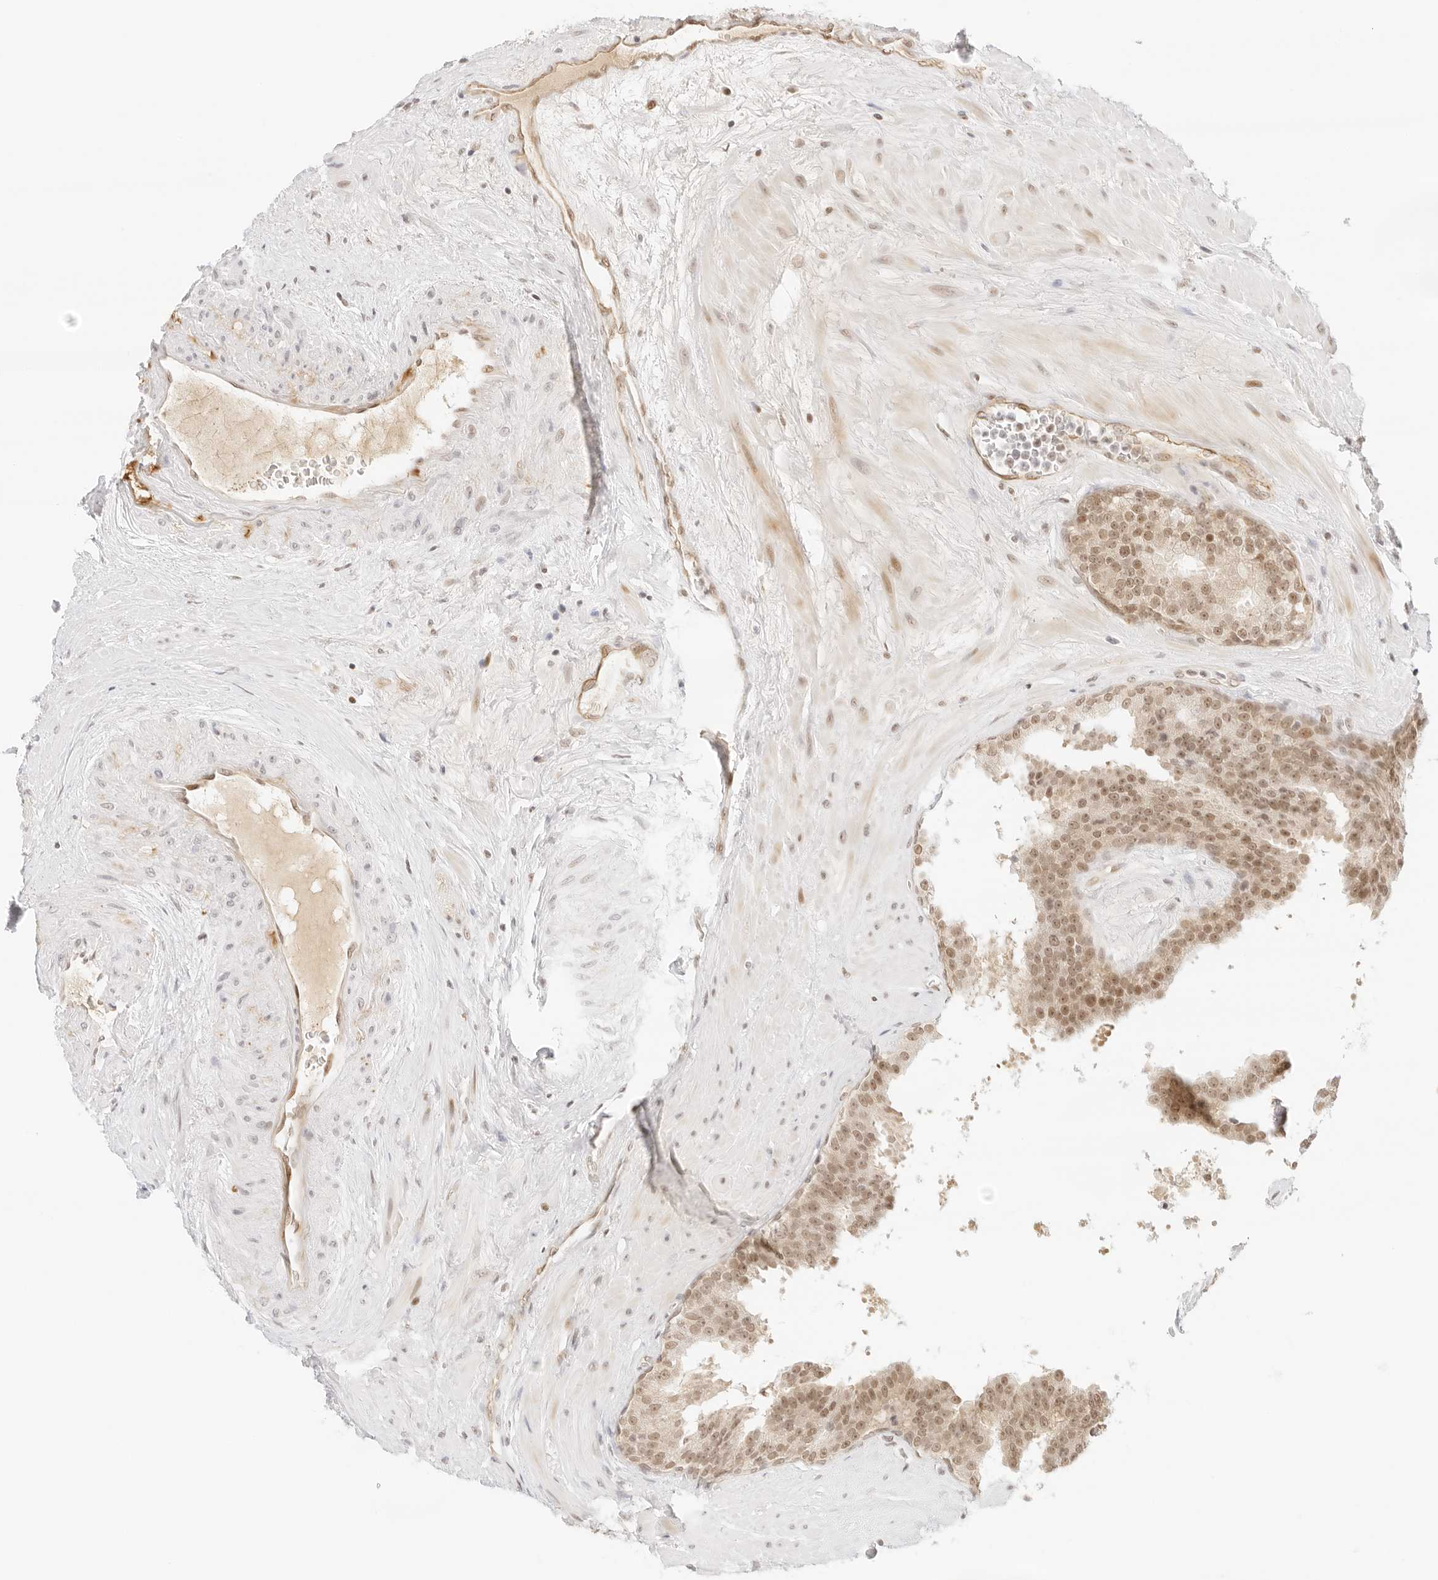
{"staining": {"intensity": "moderate", "quantity": ">75%", "location": "cytoplasmic/membranous,nuclear"}, "tissue": "prostate cancer", "cell_type": "Tumor cells", "image_type": "cancer", "snomed": [{"axis": "morphology", "description": "Adenocarcinoma, High grade"}, {"axis": "topography", "description": "Prostate"}], "caption": "This is a photomicrograph of immunohistochemistry staining of prostate cancer, which shows moderate expression in the cytoplasmic/membranous and nuclear of tumor cells.", "gene": "ITGA6", "patient": {"sex": "male", "age": 56}}